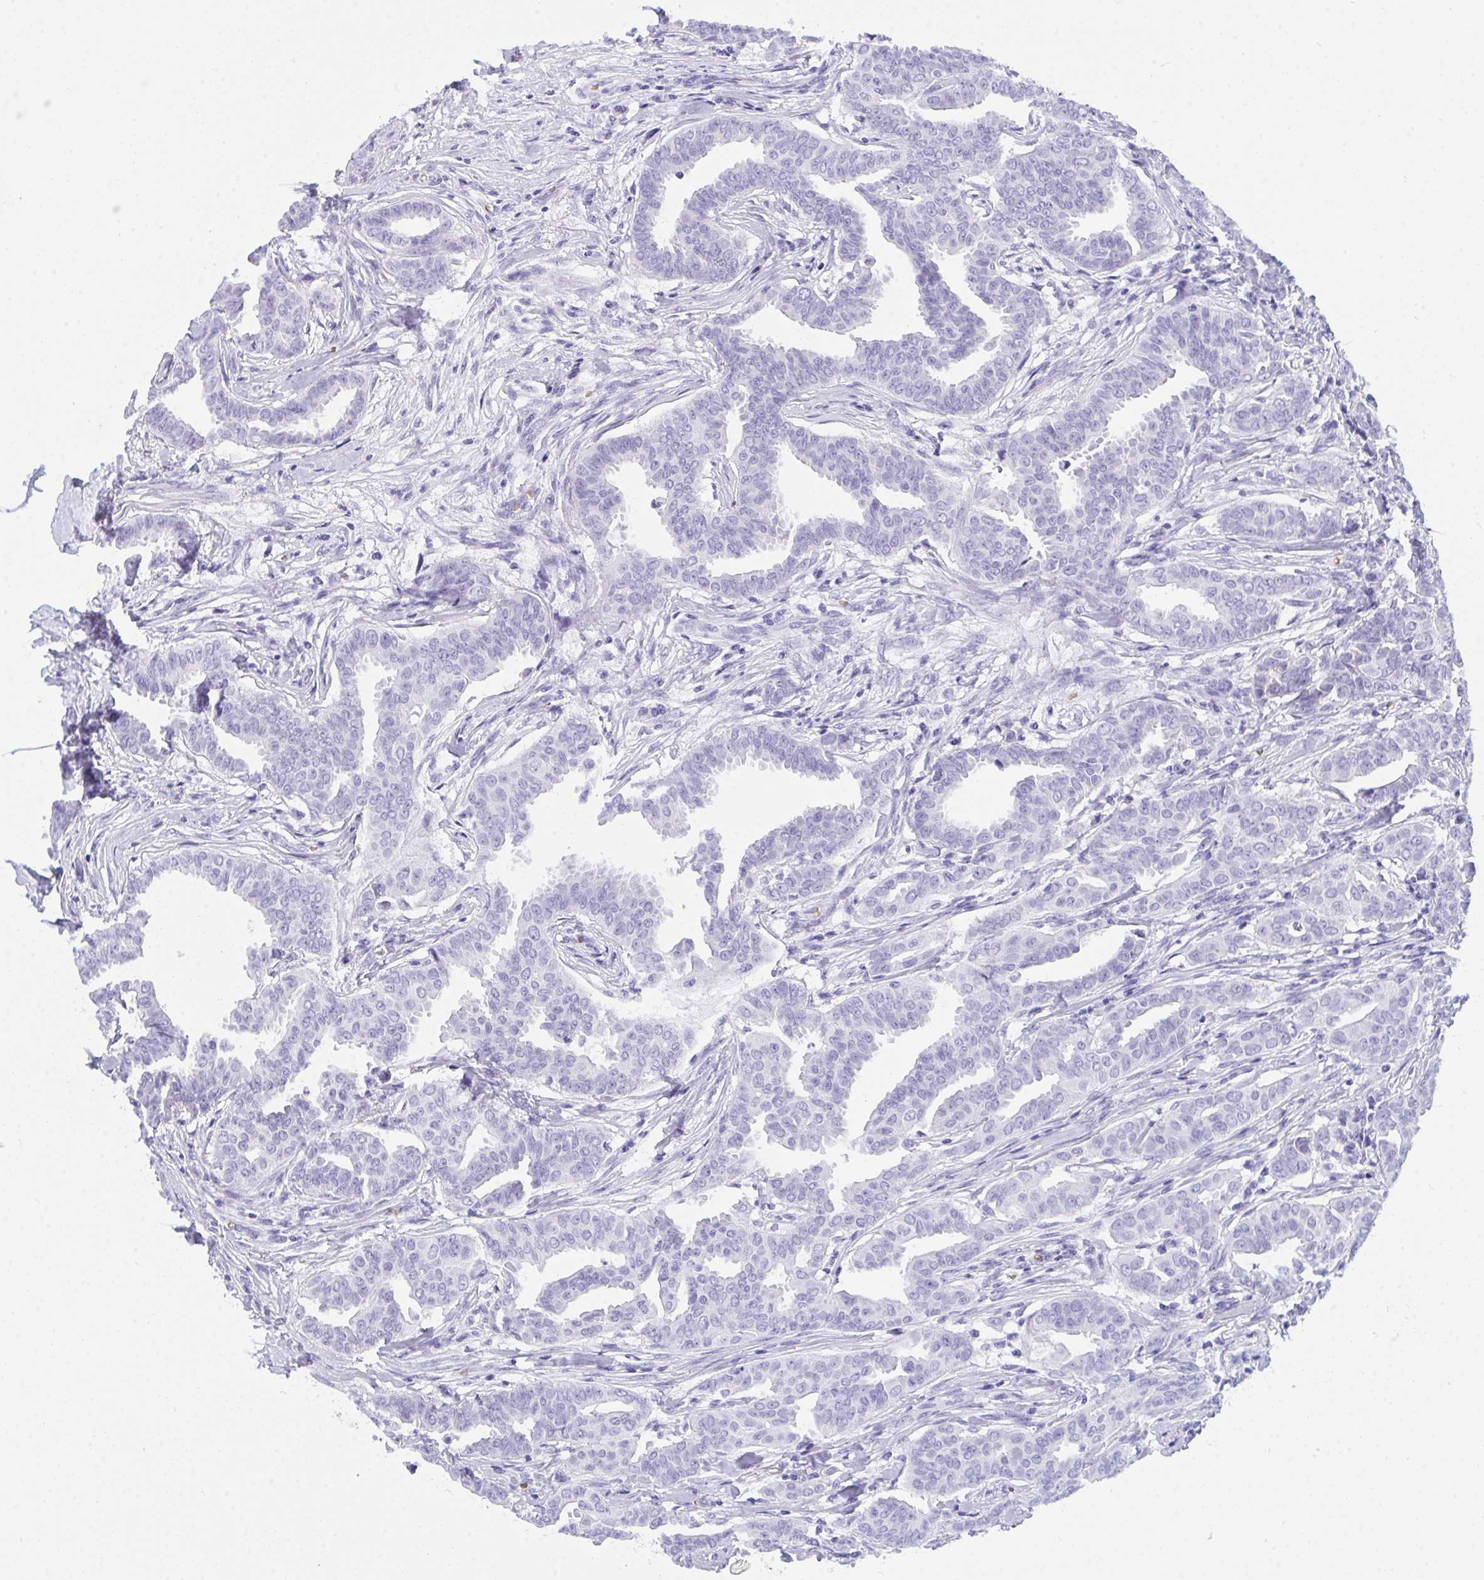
{"staining": {"intensity": "negative", "quantity": "none", "location": "none"}, "tissue": "breast cancer", "cell_type": "Tumor cells", "image_type": "cancer", "snomed": [{"axis": "morphology", "description": "Duct carcinoma"}, {"axis": "topography", "description": "Breast"}], "caption": "Tumor cells show no significant protein positivity in breast cancer. Nuclei are stained in blue.", "gene": "ANK1", "patient": {"sex": "female", "age": 45}}